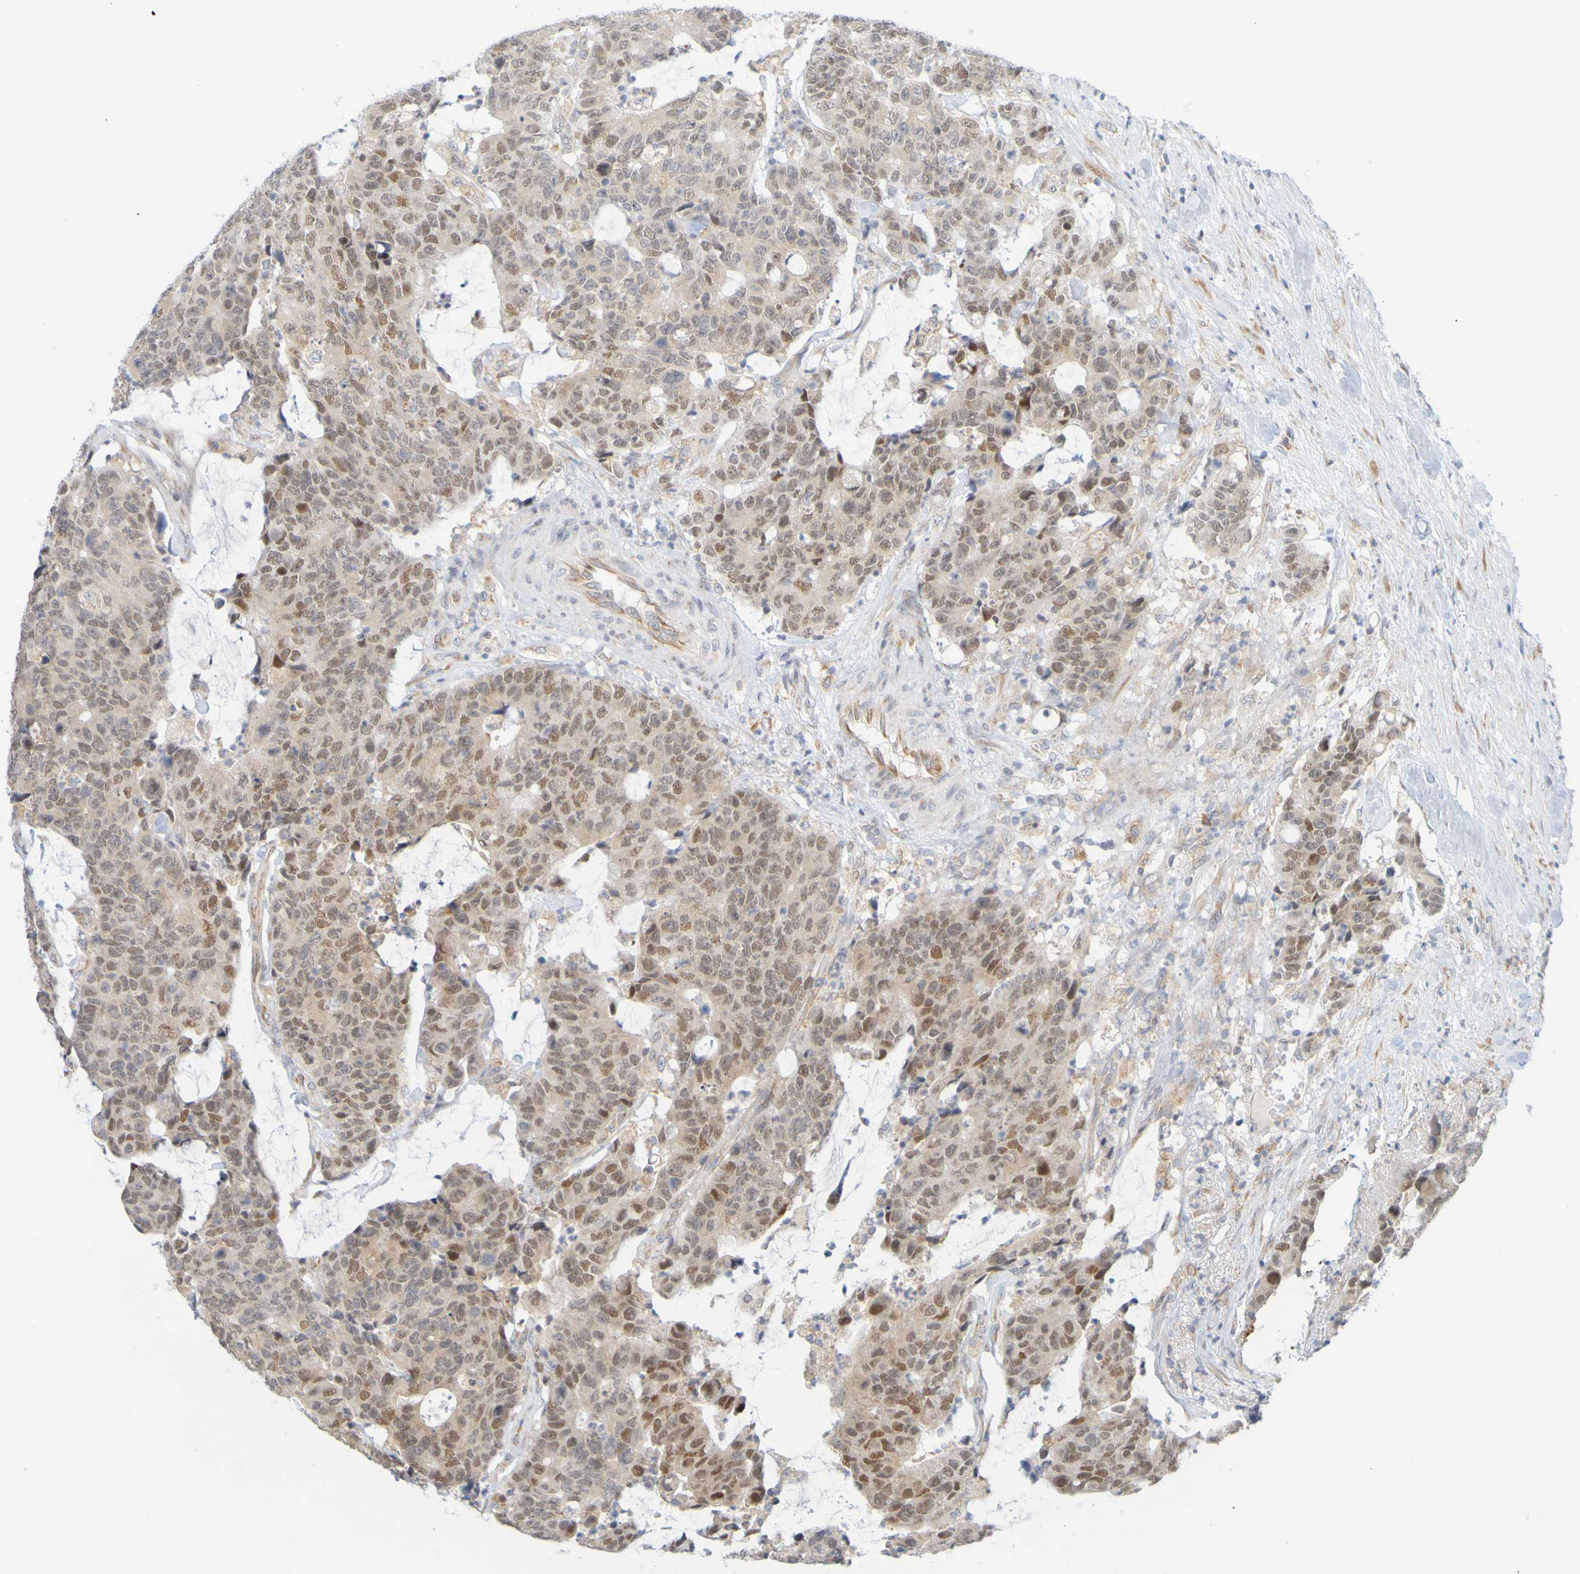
{"staining": {"intensity": "moderate", "quantity": "<25%", "location": "cytoplasmic/membranous,nuclear"}, "tissue": "colorectal cancer", "cell_type": "Tumor cells", "image_type": "cancer", "snomed": [{"axis": "morphology", "description": "Adenocarcinoma, NOS"}, {"axis": "topography", "description": "Colon"}], "caption": "Approximately <25% of tumor cells in adenocarcinoma (colorectal) demonstrate moderate cytoplasmic/membranous and nuclear protein positivity as visualized by brown immunohistochemical staining.", "gene": "MOGS", "patient": {"sex": "female", "age": 86}}